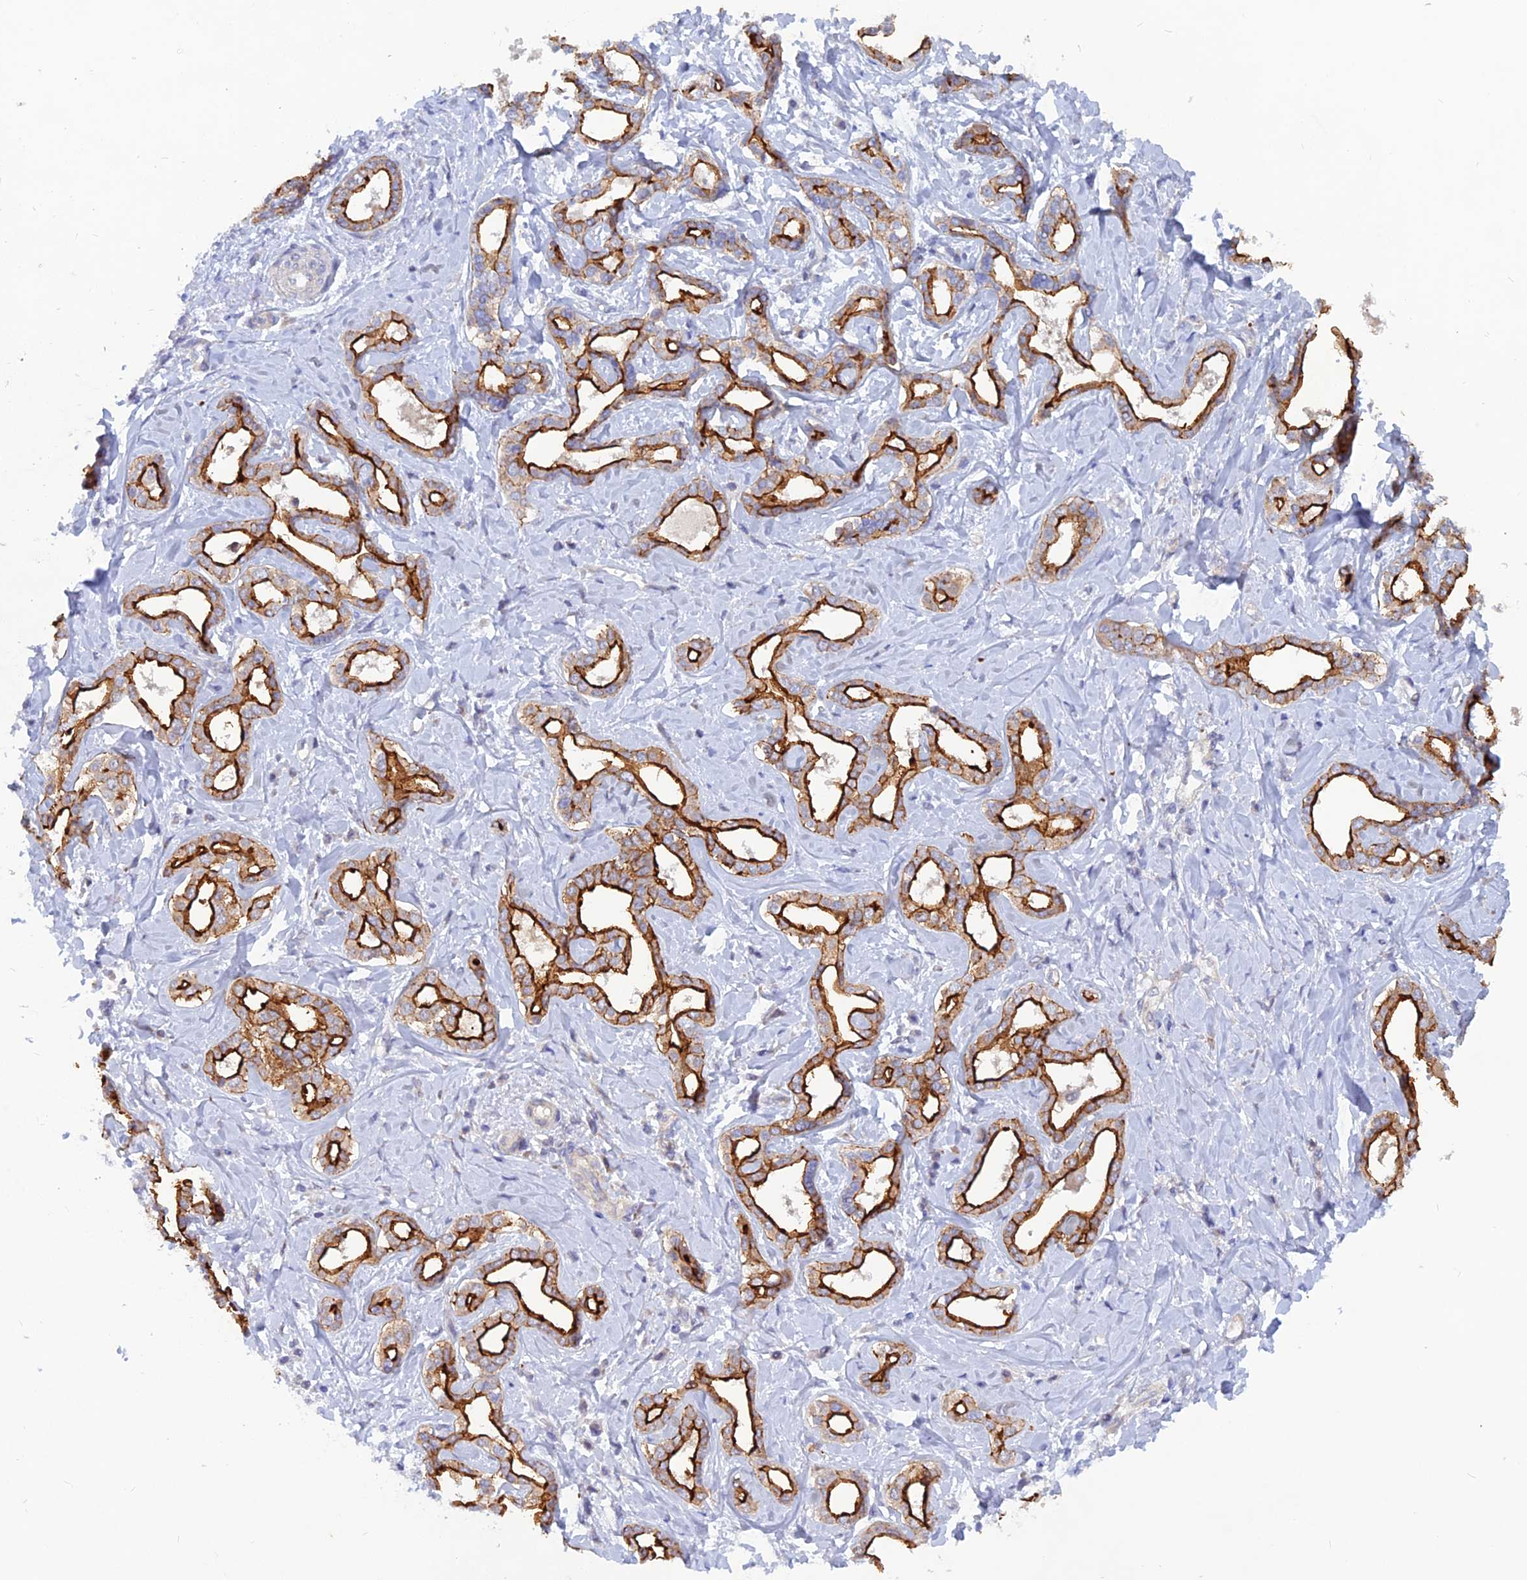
{"staining": {"intensity": "strong", "quantity": ">75%", "location": "cytoplasmic/membranous"}, "tissue": "liver cancer", "cell_type": "Tumor cells", "image_type": "cancer", "snomed": [{"axis": "morphology", "description": "Cholangiocarcinoma"}, {"axis": "topography", "description": "Liver"}], "caption": "This is an image of immunohistochemistry (IHC) staining of liver cancer (cholangiocarcinoma), which shows strong staining in the cytoplasmic/membranous of tumor cells.", "gene": "DNAJC16", "patient": {"sex": "female", "age": 77}}